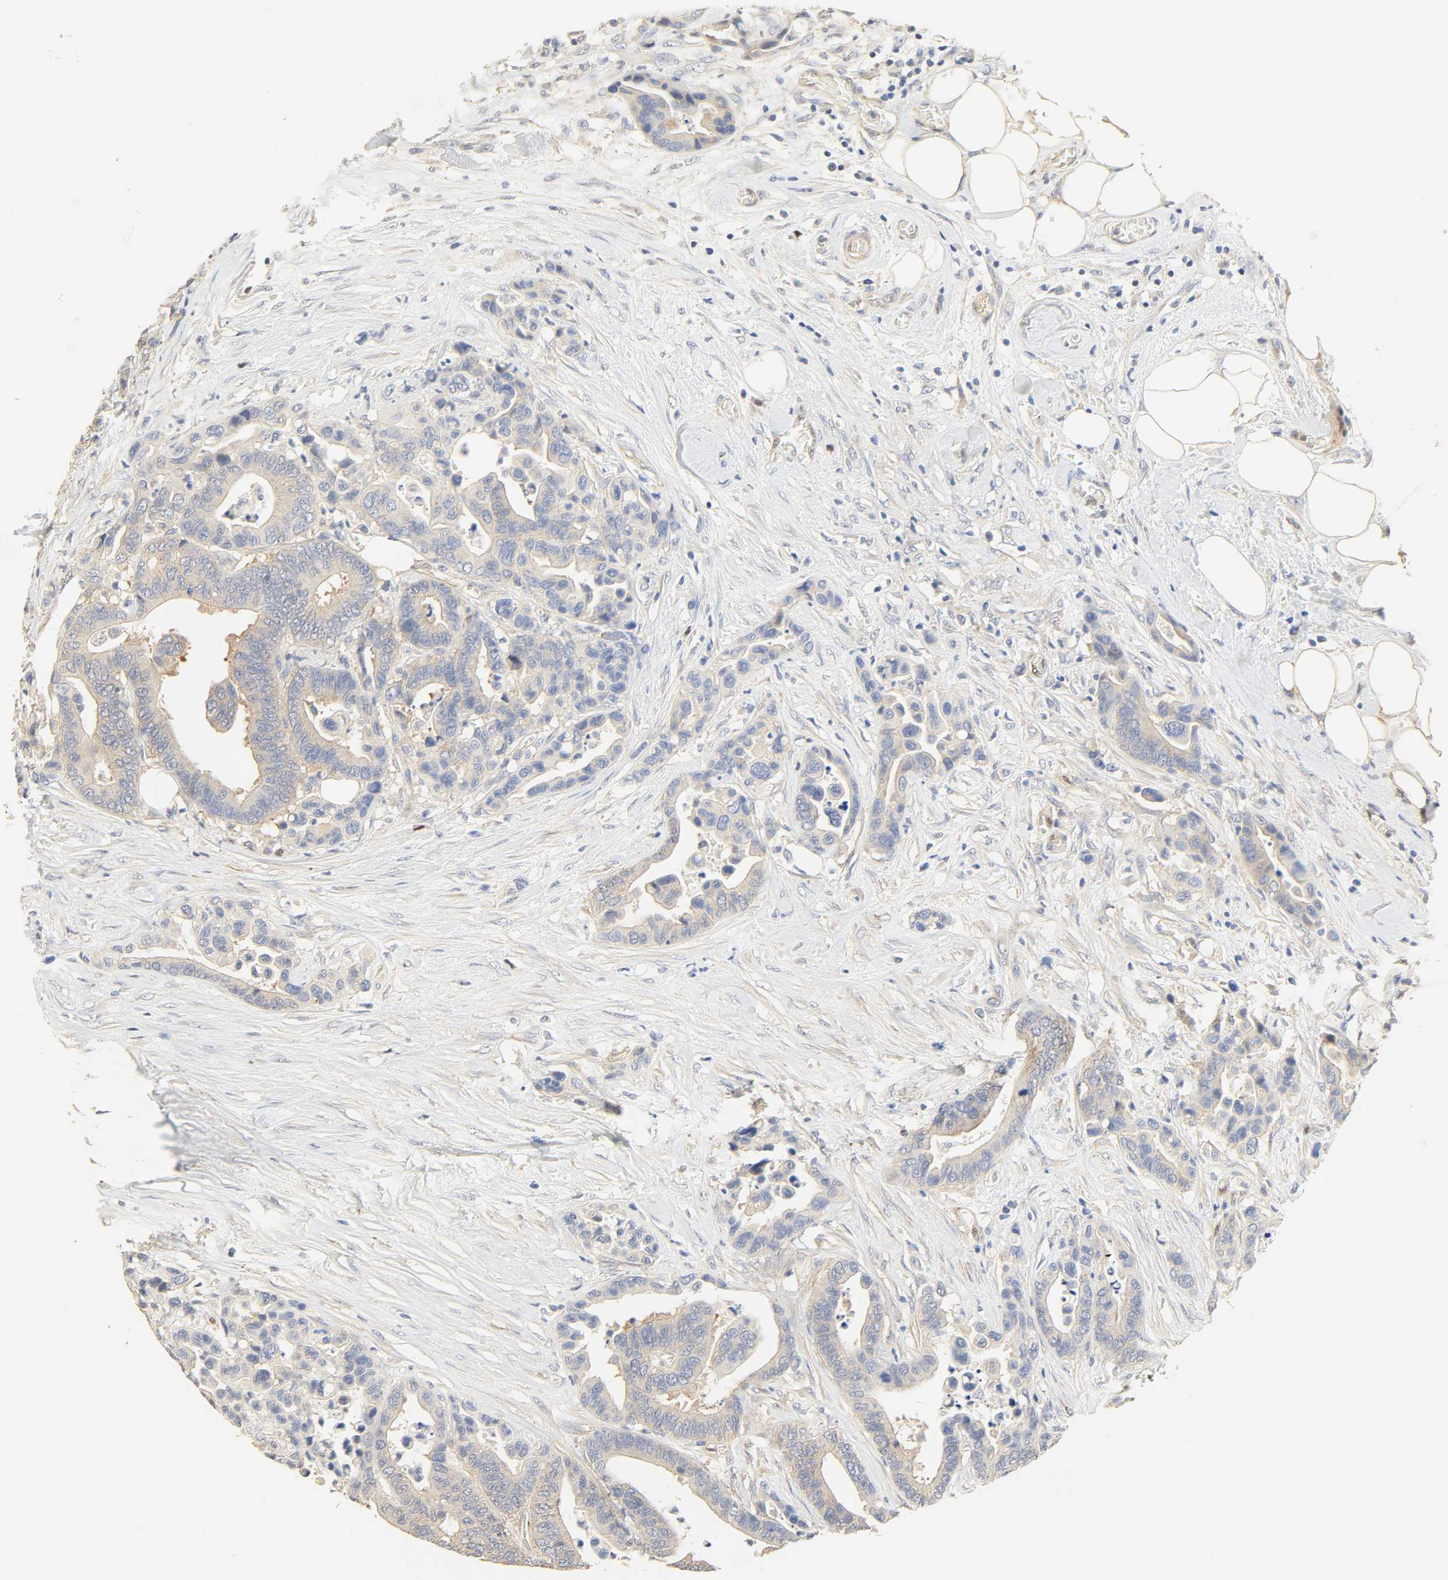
{"staining": {"intensity": "negative", "quantity": "none", "location": "none"}, "tissue": "colorectal cancer", "cell_type": "Tumor cells", "image_type": "cancer", "snomed": [{"axis": "morphology", "description": "Adenocarcinoma, NOS"}, {"axis": "topography", "description": "Colon"}], "caption": "Tumor cells show no significant positivity in adenocarcinoma (colorectal). (DAB (3,3'-diaminobenzidine) immunohistochemistry visualized using brightfield microscopy, high magnification).", "gene": "BORCS8-MEF2B", "patient": {"sex": "male", "age": 82}}